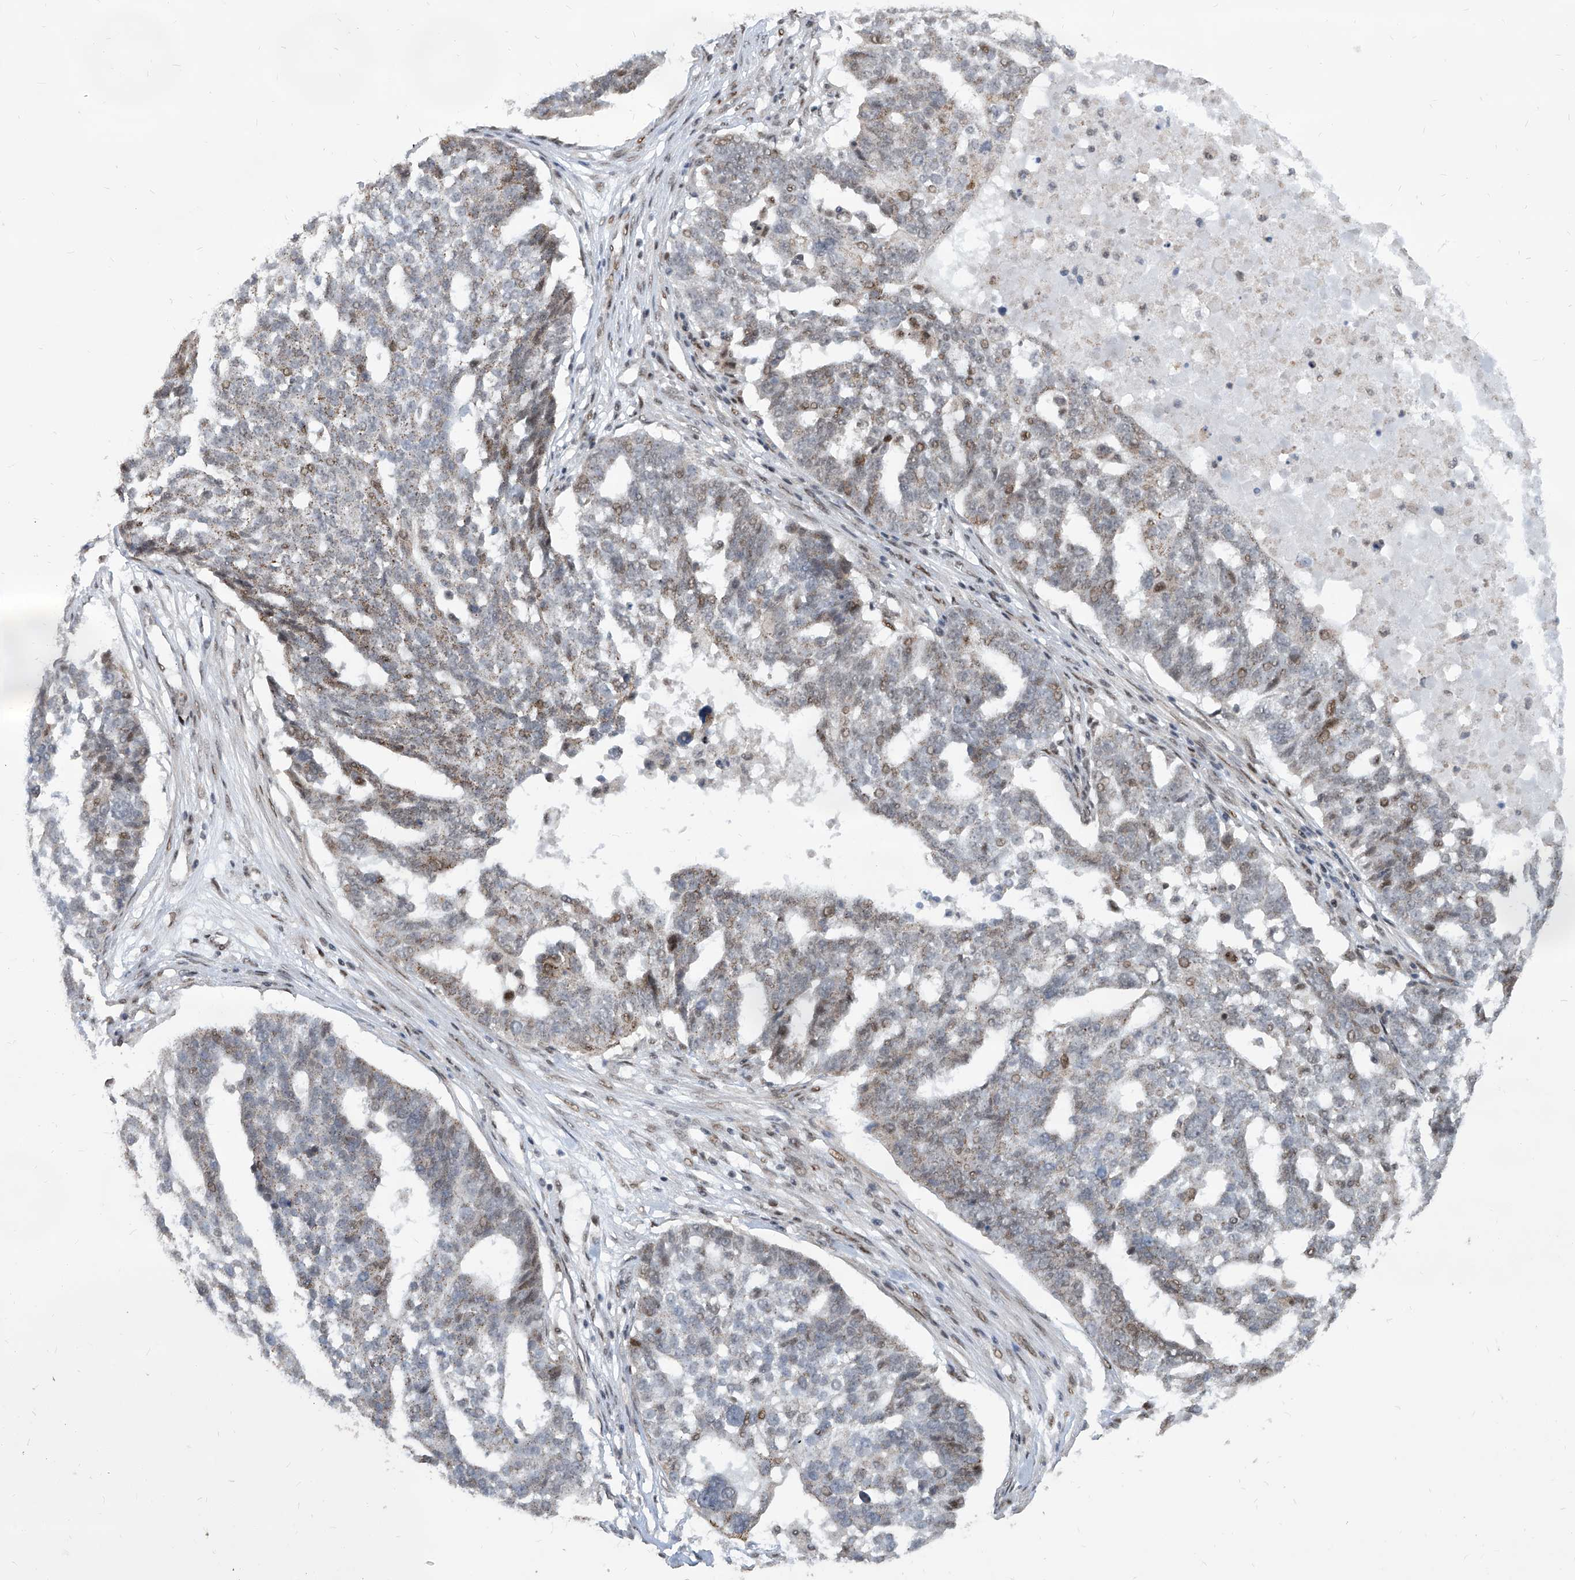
{"staining": {"intensity": "moderate", "quantity": "<25%", "location": "nuclear"}, "tissue": "ovarian cancer", "cell_type": "Tumor cells", "image_type": "cancer", "snomed": [{"axis": "morphology", "description": "Cystadenocarcinoma, serous, NOS"}, {"axis": "topography", "description": "Ovary"}], "caption": "There is low levels of moderate nuclear positivity in tumor cells of serous cystadenocarcinoma (ovarian), as demonstrated by immunohistochemical staining (brown color).", "gene": "IRF2", "patient": {"sex": "female", "age": 59}}